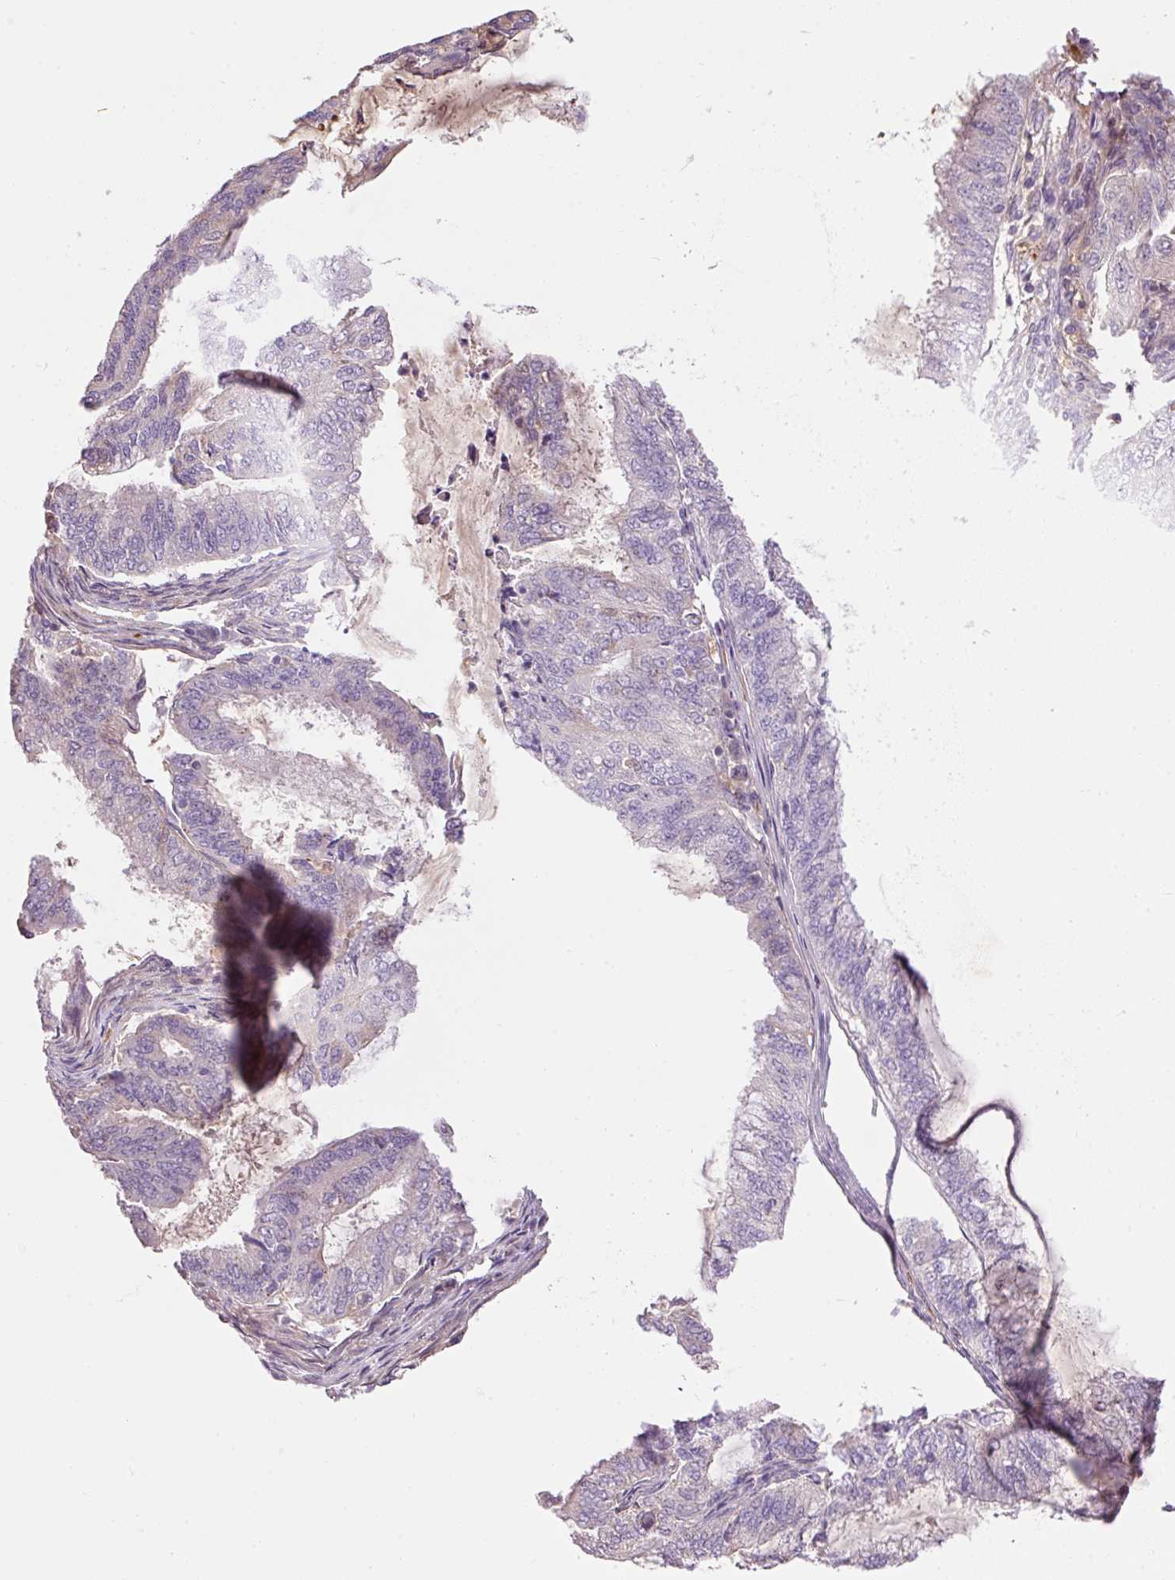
{"staining": {"intensity": "negative", "quantity": "none", "location": "none"}, "tissue": "endometrial cancer", "cell_type": "Tumor cells", "image_type": "cancer", "snomed": [{"axis": "morphology", "description": "Adenocarcinoma, NOS"}, {"axis": "topography", "description": "Endometrium"}], "caption": "Micrograph shows no protein expression in tumor cells of endometrial cancer (adenocarcinoma) tissue.", "gene": "CMTM8", "patient": {"sex": "female", "age": 51}}